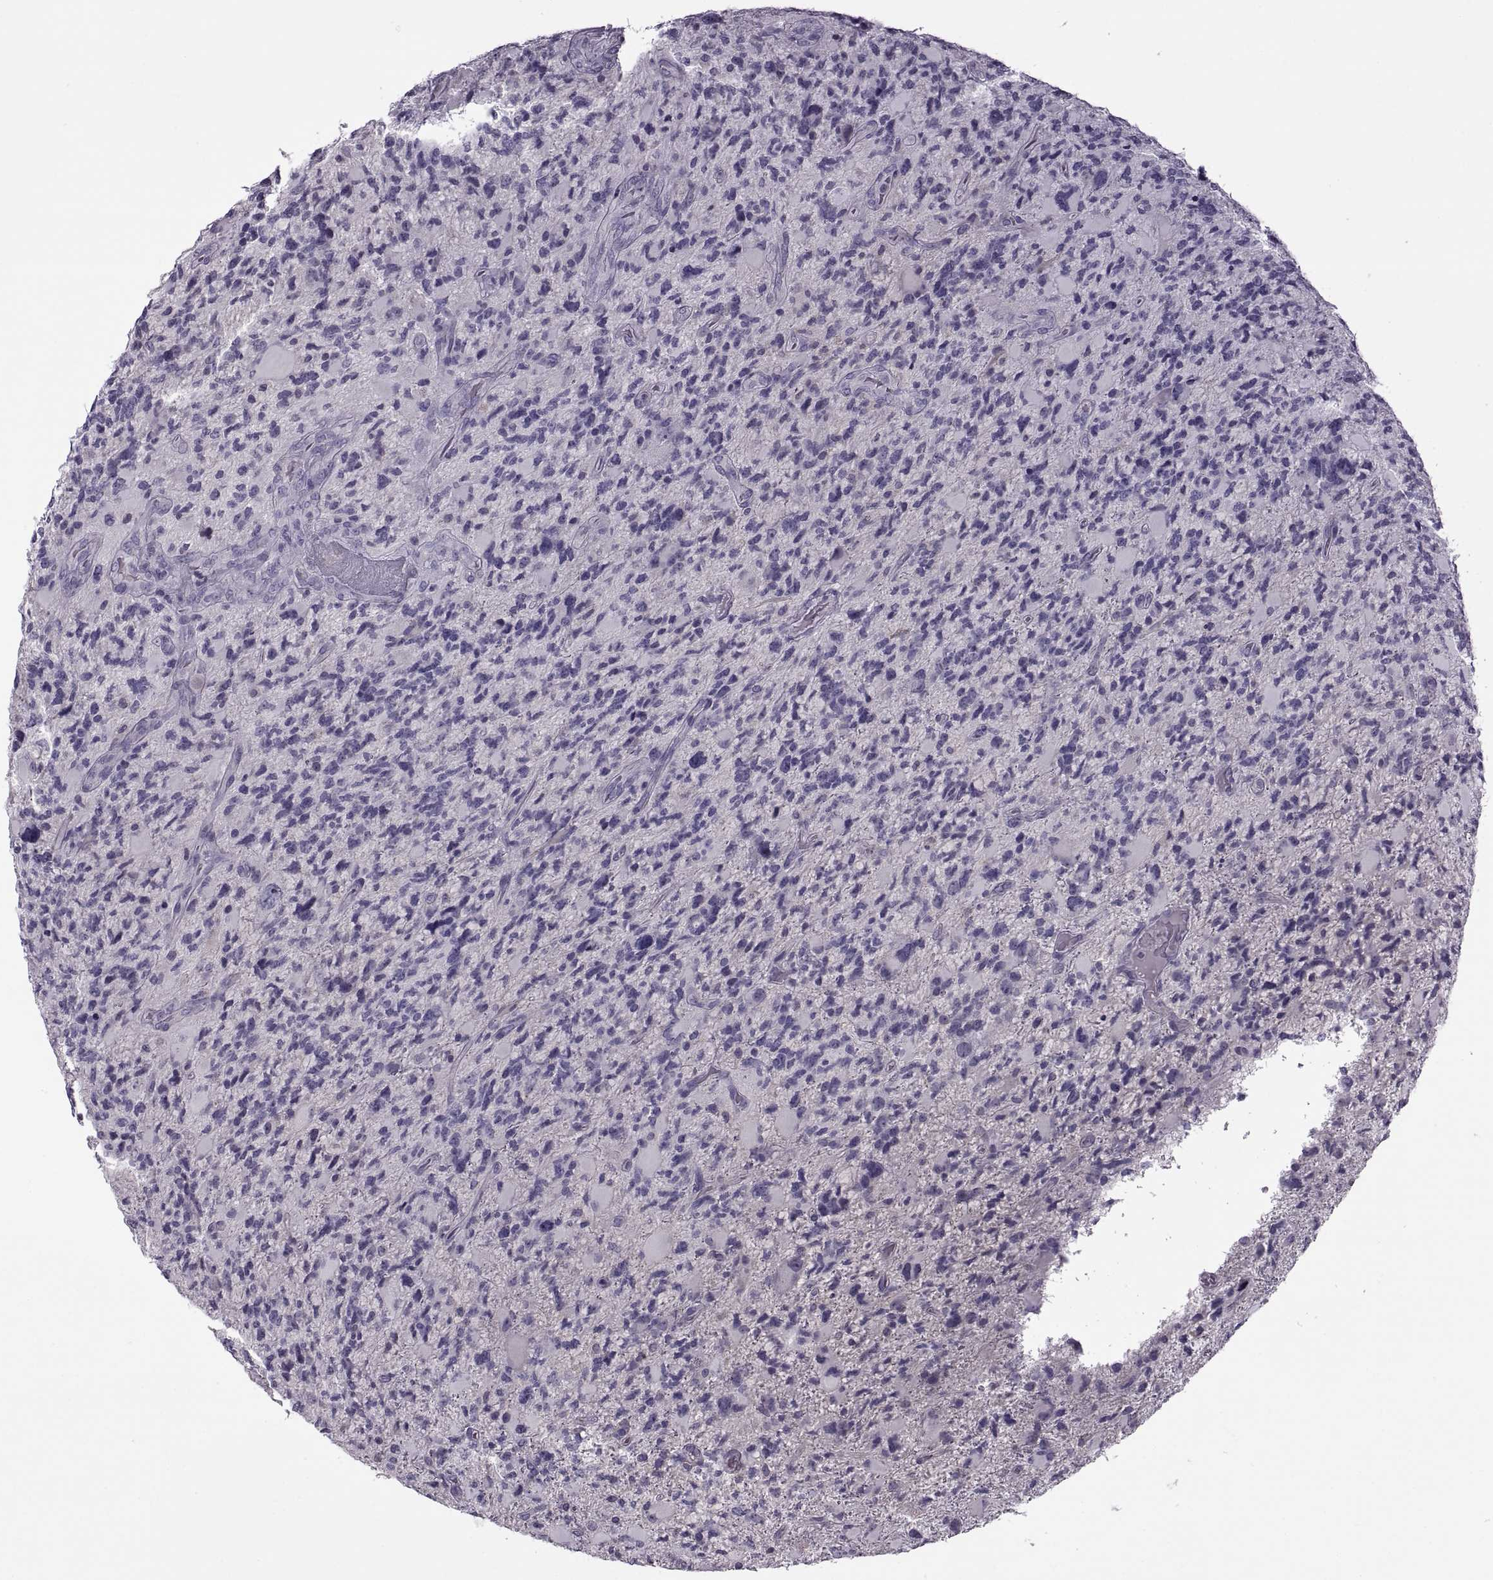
{"staining": {"intensity": "negative", "quantity": "none", "location": "none"}, "tissue": "glioma", "cell_type": "Tumor cells", "image_type": "cancer", "snomed": [{"axis": "morphology", "description": "Glioma, malignant, High grade"}, {"axis": "topography", "description": "Brain"}], "caption": "Histopathology image shows no protein staining in tumor cells of glioma tissue.", "gene": "RSPH6A", "patient": {"sex": "female", "age": 71}}